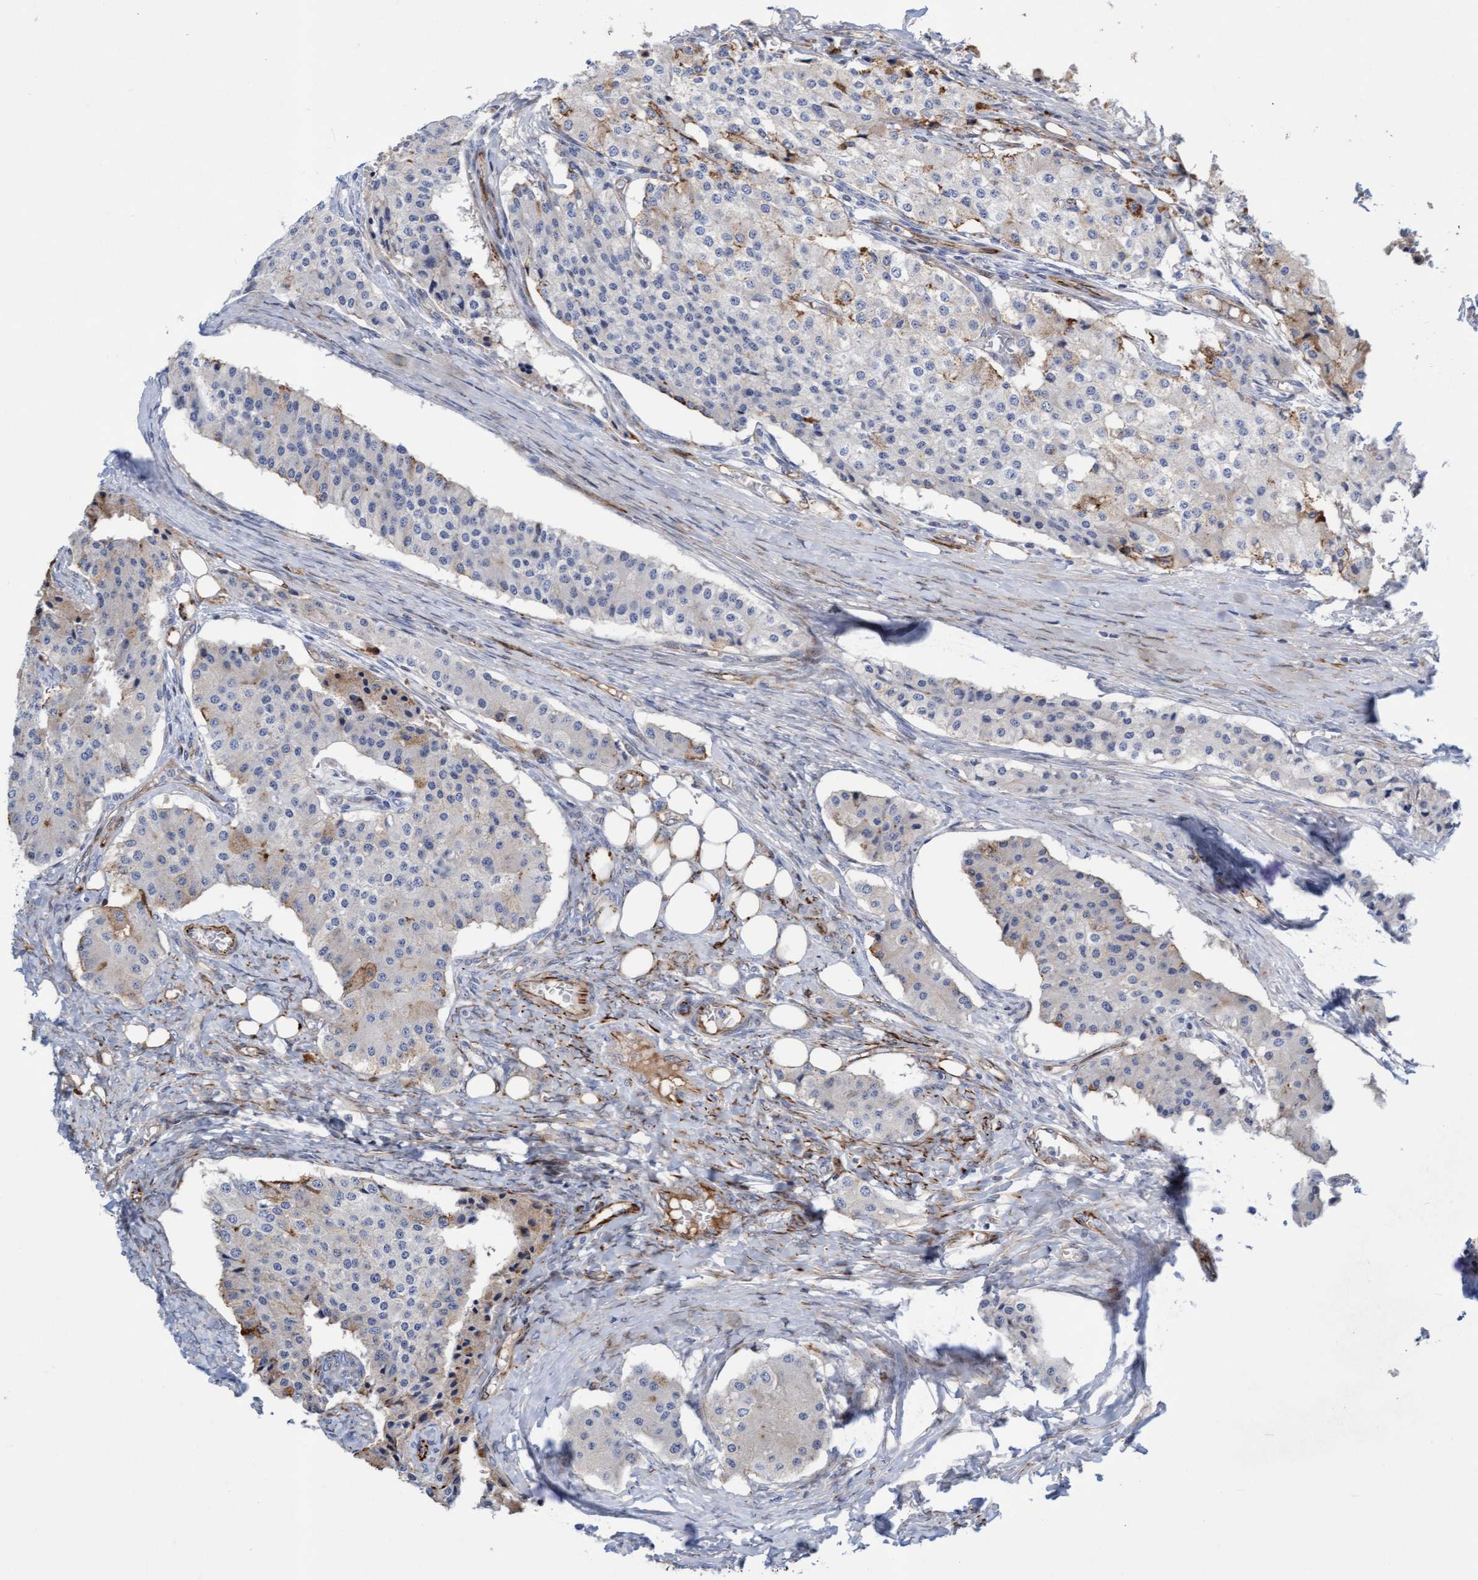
{"staining": {"intensity": "weak", "quantity": "<25%", "location": "cytoplasmic/membranous"}, "tissue": "carcinoid", "cell_type": "Tumor cells", "image_type": "cancer", "snomed": [{"axis": "morphology", "description": "Carcinoid, malignant, NOS"}, {"axis": "topography", "description": "Colon"}], "caption": "Histopathology image shows no significant protein staining in tumor cells of carcinoid.", "gene": "POLG2", "patient": {"sex": "female", "age": 52}}